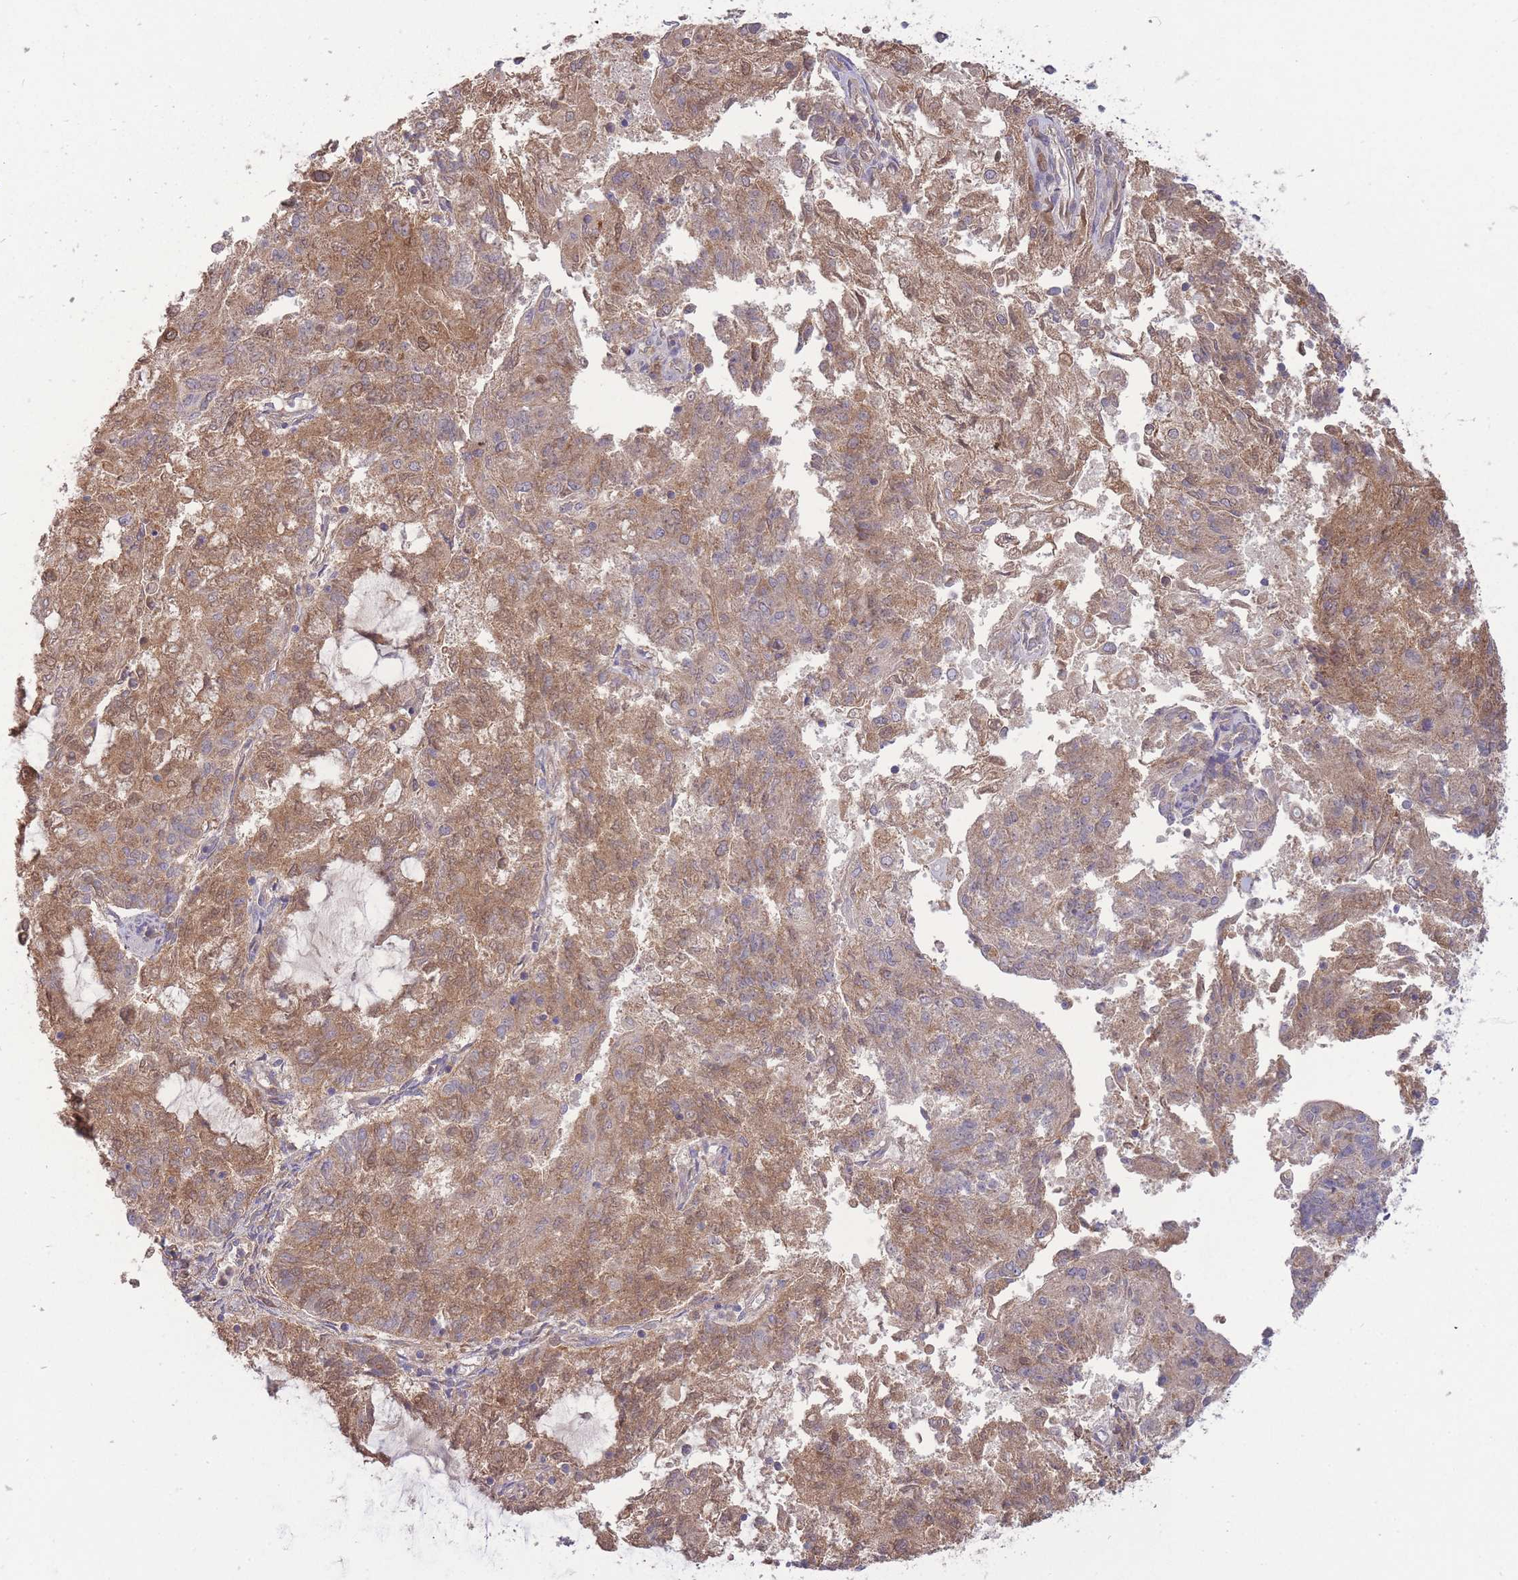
{"staining": {"intensity": "moderate", "quantity": "25%-75%", "location": "cytoplasmic/membranous"}, "tissue": "endometrial cancer", "cell_type": "Tumor cells", "image_type": "cancer", "snomed": [{"axis": "morphology", "description": "Adenocarcinoma, NOS"}, {"axis": "topography", "description": "Endometrium"}], "caption": "Endometrial cancer tissue exhibits moderate cytoplasmic/membranous expression in approximately 25%-75% of tumor cells", "gene": "NDUFAF5", "patient": {"sex": "female", "age": 82}}